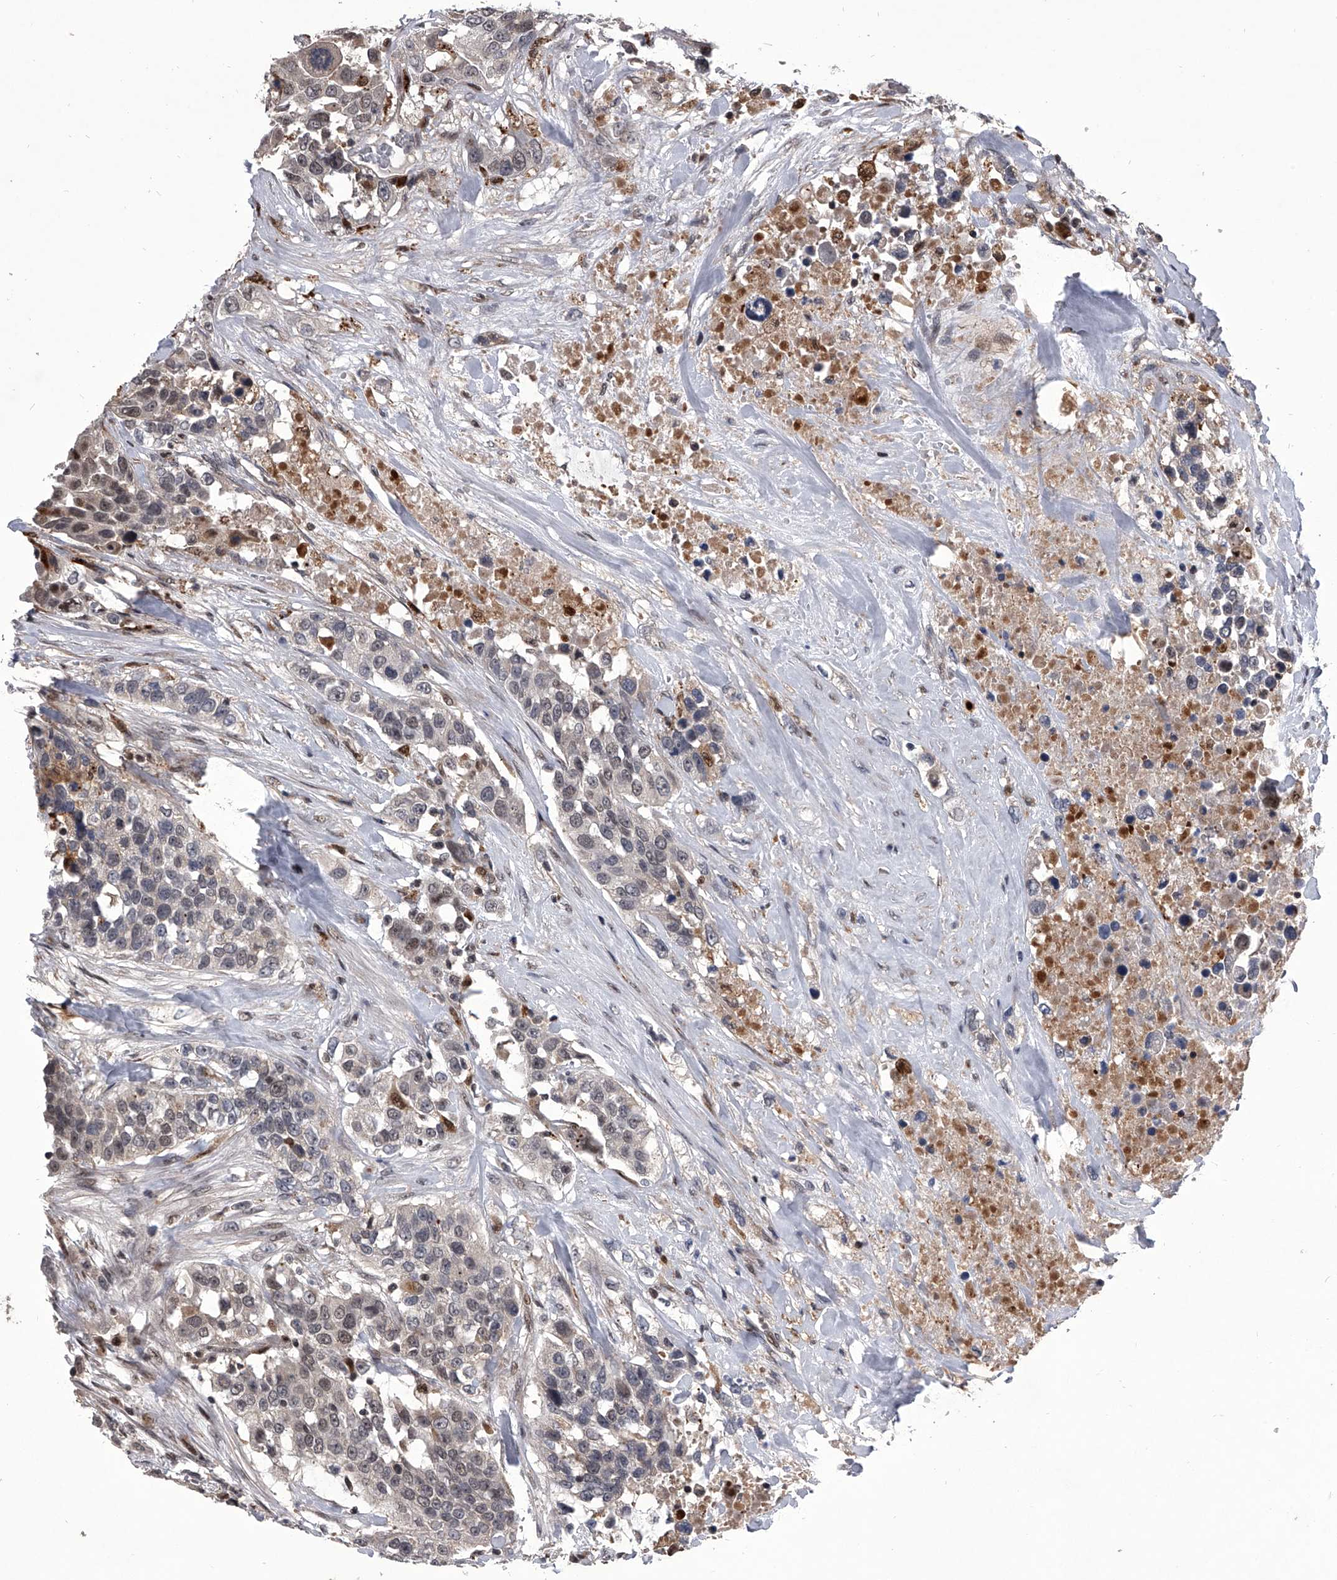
{"staining": {"intensity": "weak", "quantity": "<25%", "location": "nuclear"}, "tissue": "urothelial cancer", "cell_type": "Tumor cells", "image_type": "cancer", "snomed": [{"axis": "morphology", "description": "Urothelial carcinoma, High grade"}, {"axis": "topography", "description": "Urinary bladder"}], "caption": "An image of human urothelial carcinoma (high-grade) is negative for staining in tumor cells.", "gene": "CMTR1", "patient": {"sex": "female", "age": 80}}